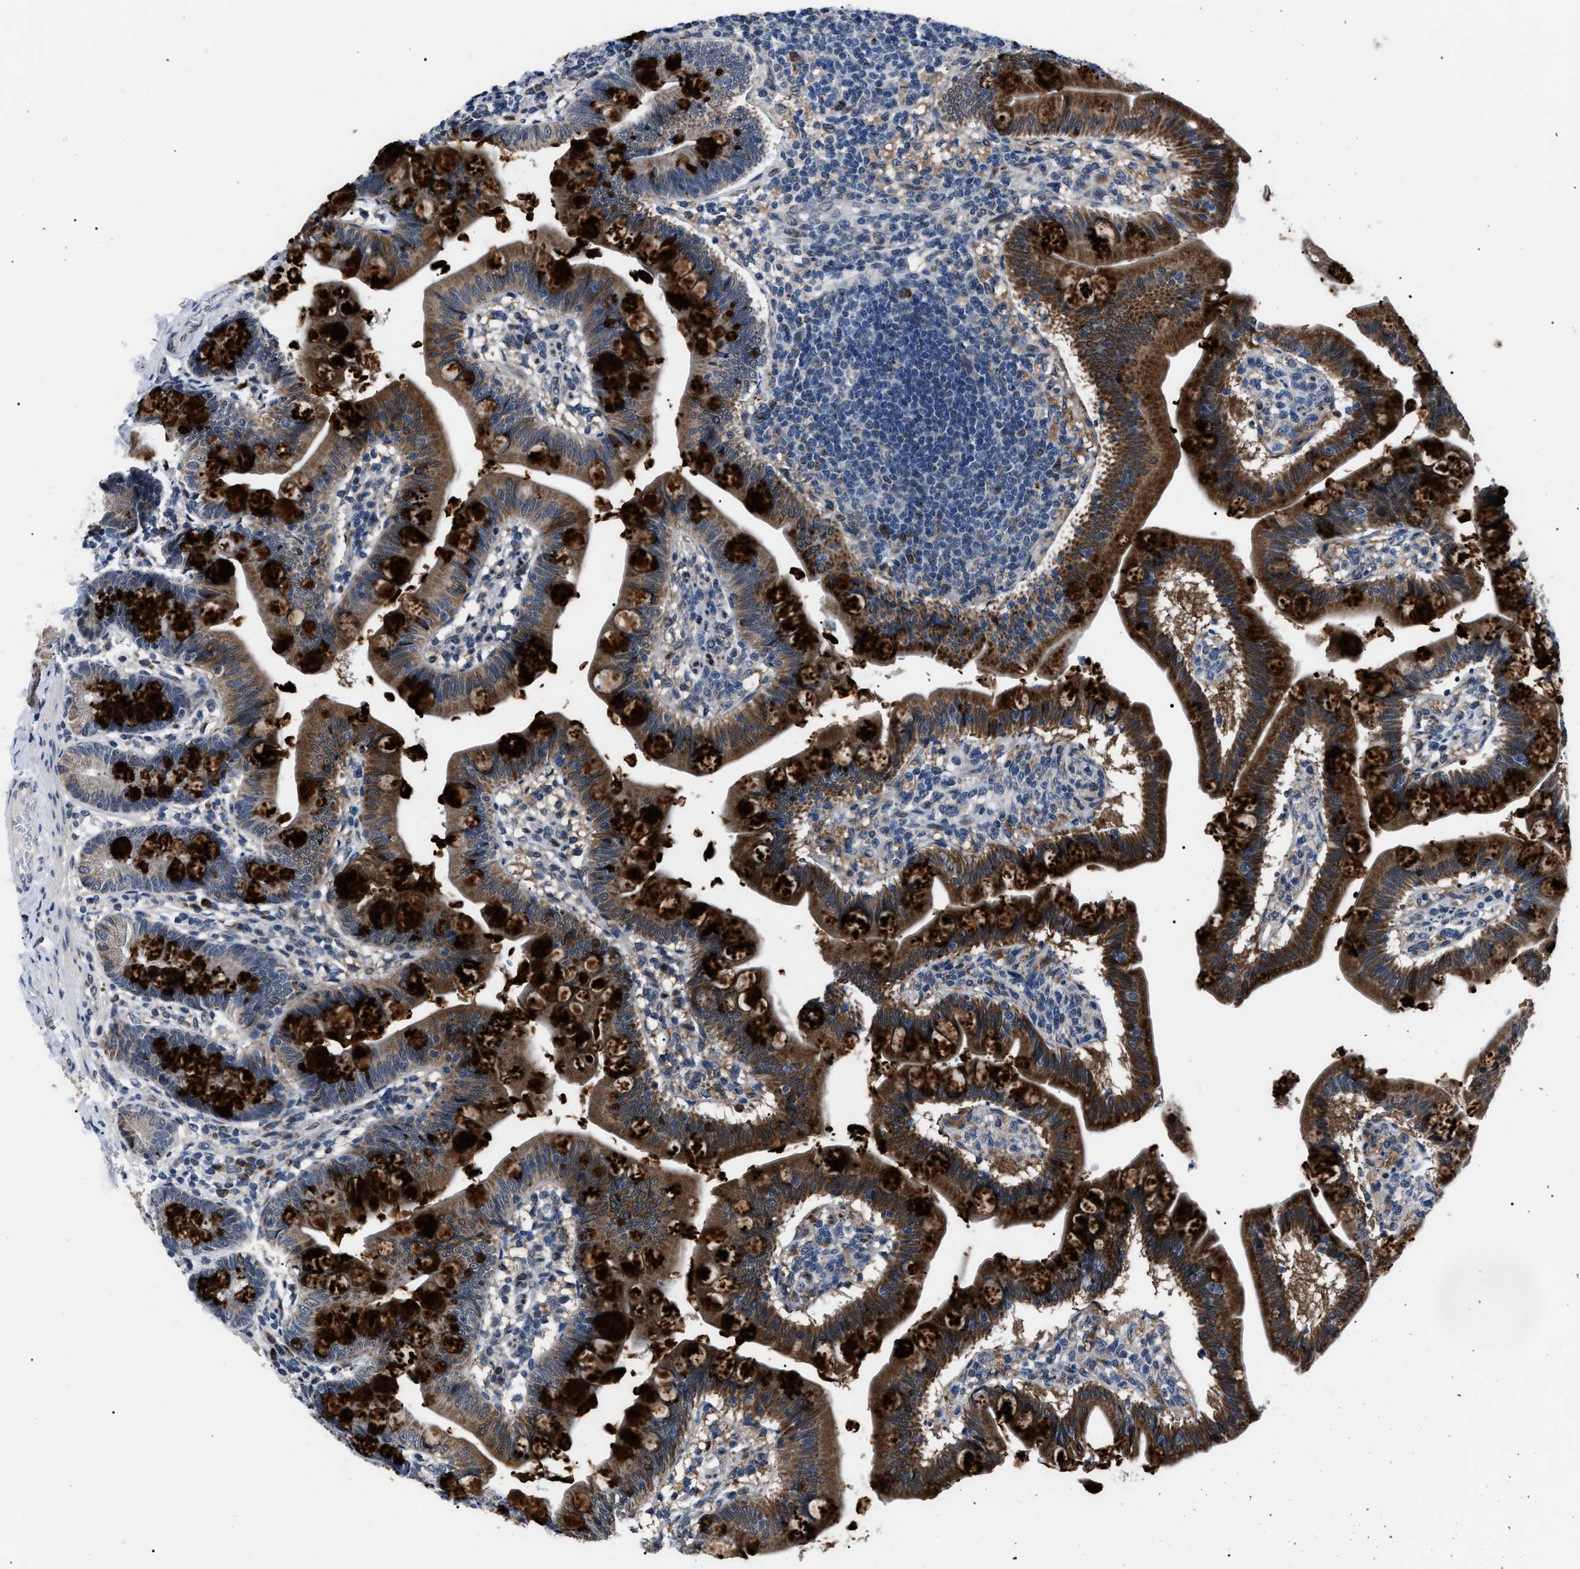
{"staining": {"intensity": "strong", "quantity": ">75%", "location": "cytoplasmic/membranous"}, "tissue": "small intestine", "cell_type": "Glandular cells", "image_type": "normal", "snomed": [{"axis": "morphology", "description": "Normal tissue, NOS"}, {"axis": "topography", "description": "Small intestine"}], "caption": "Brown immunohistochemical staining in normal small intestine exhibits strong cytoplasmic/membranous positivity in approximately >75% of glandular cells. The staining was performed using DAB (3,3'-diaminobenzidine) to visualize the protein expression in brown, while the nuclei were stained in blue with hematoxylin (Magnification: 20x).", "gene": "LRRC14", "patient": {"sex": "male", "age": 7}}